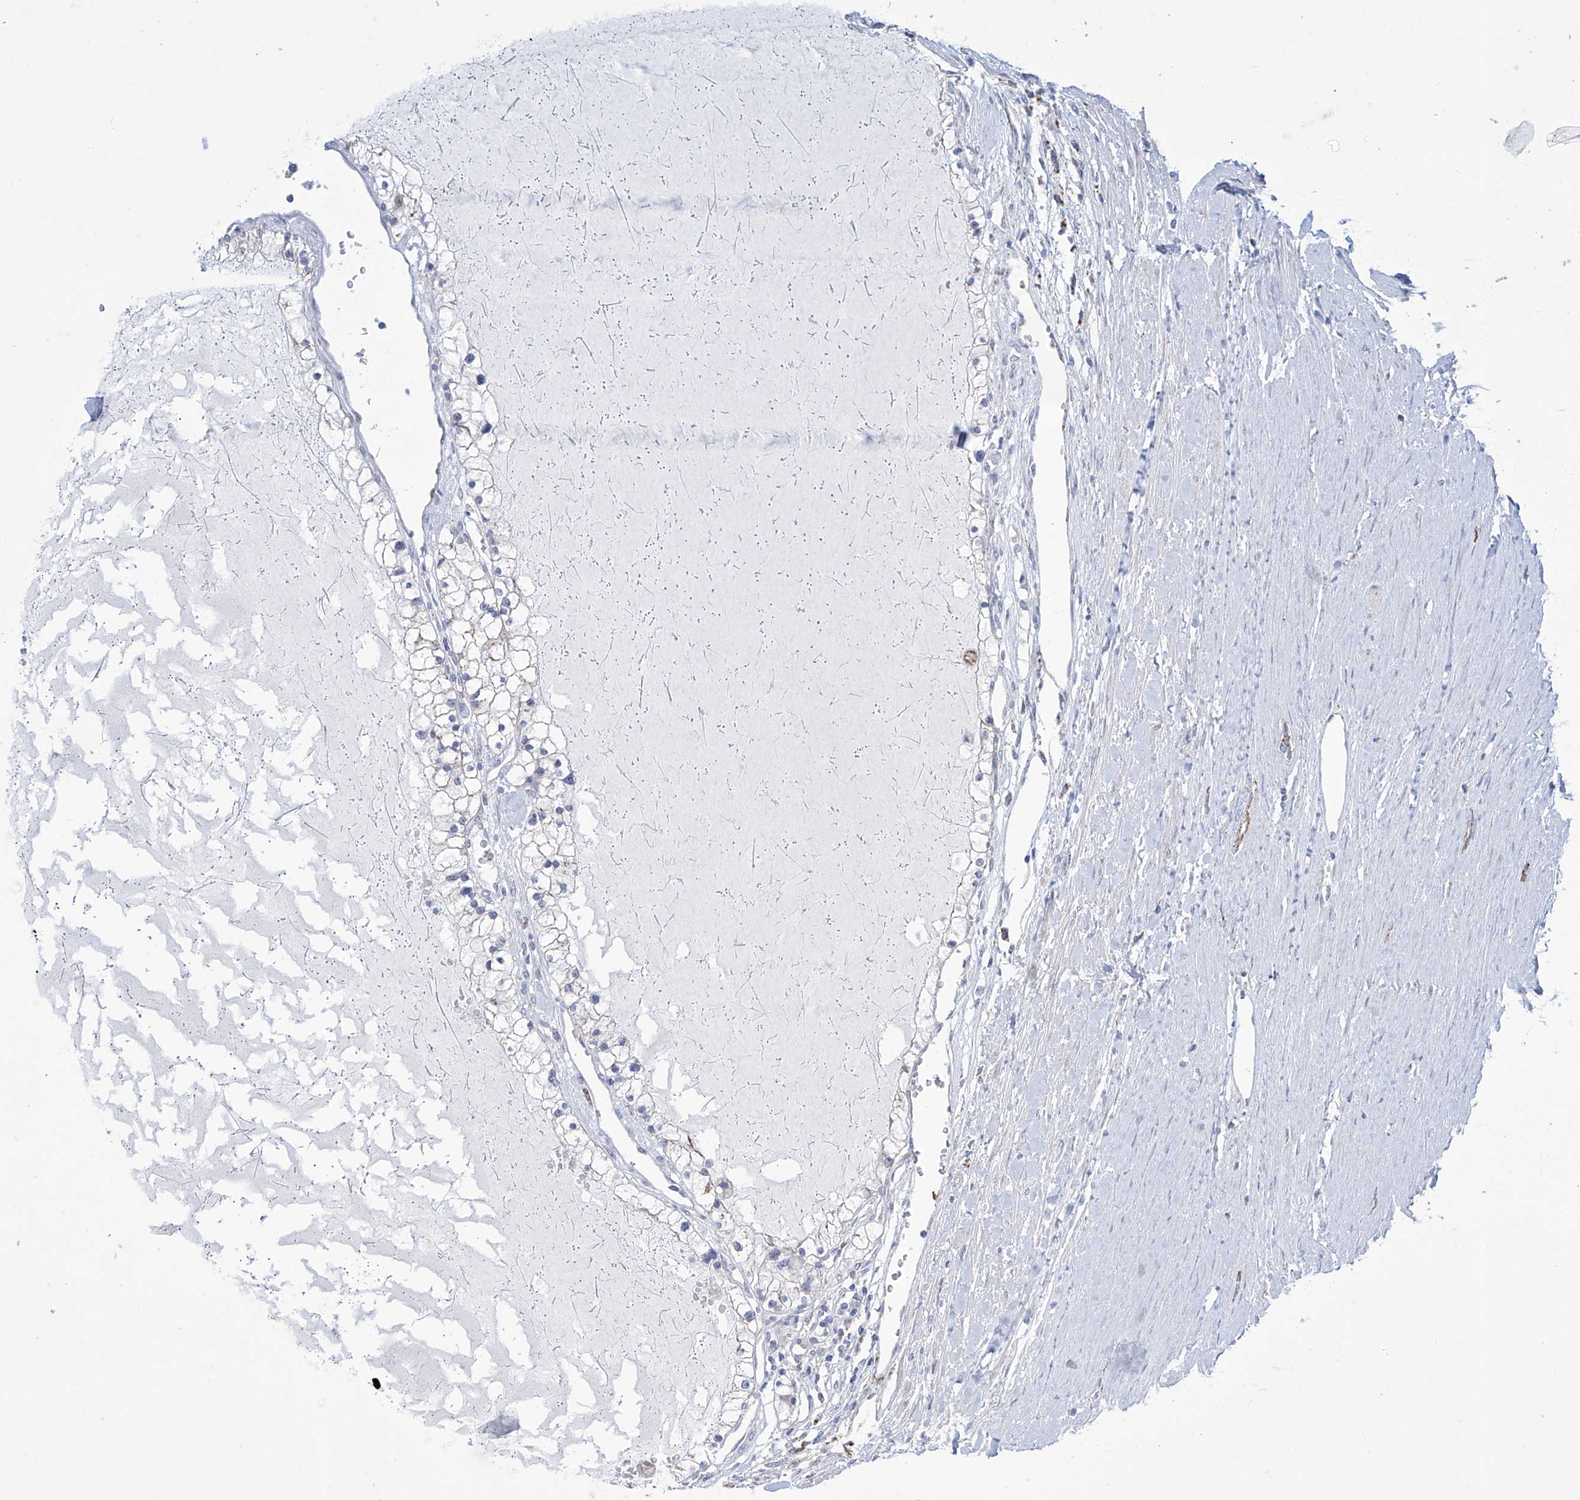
{"staining": {"intensity": "negative", "quantity": "none", "location": "none"}, "tissue": "renal cancer", "cell_type": "Tumor cells", "image_type": "cancer", "snomed": [{"axis": "morphology", "description": "Normal tissue, NOS"}, {"axis": "morphology", "description": "Adenocarcinoma, NOS"}, {"axis": "topography", "description": "Kidney"}], "caption": "This is a histopathology image of immunohistochemistry (IHC) staining of renal cancer, which shows no expression in tumor cells.", "gene": "ALDH6A1", "patient": {"sex": "male", "age": 68}}